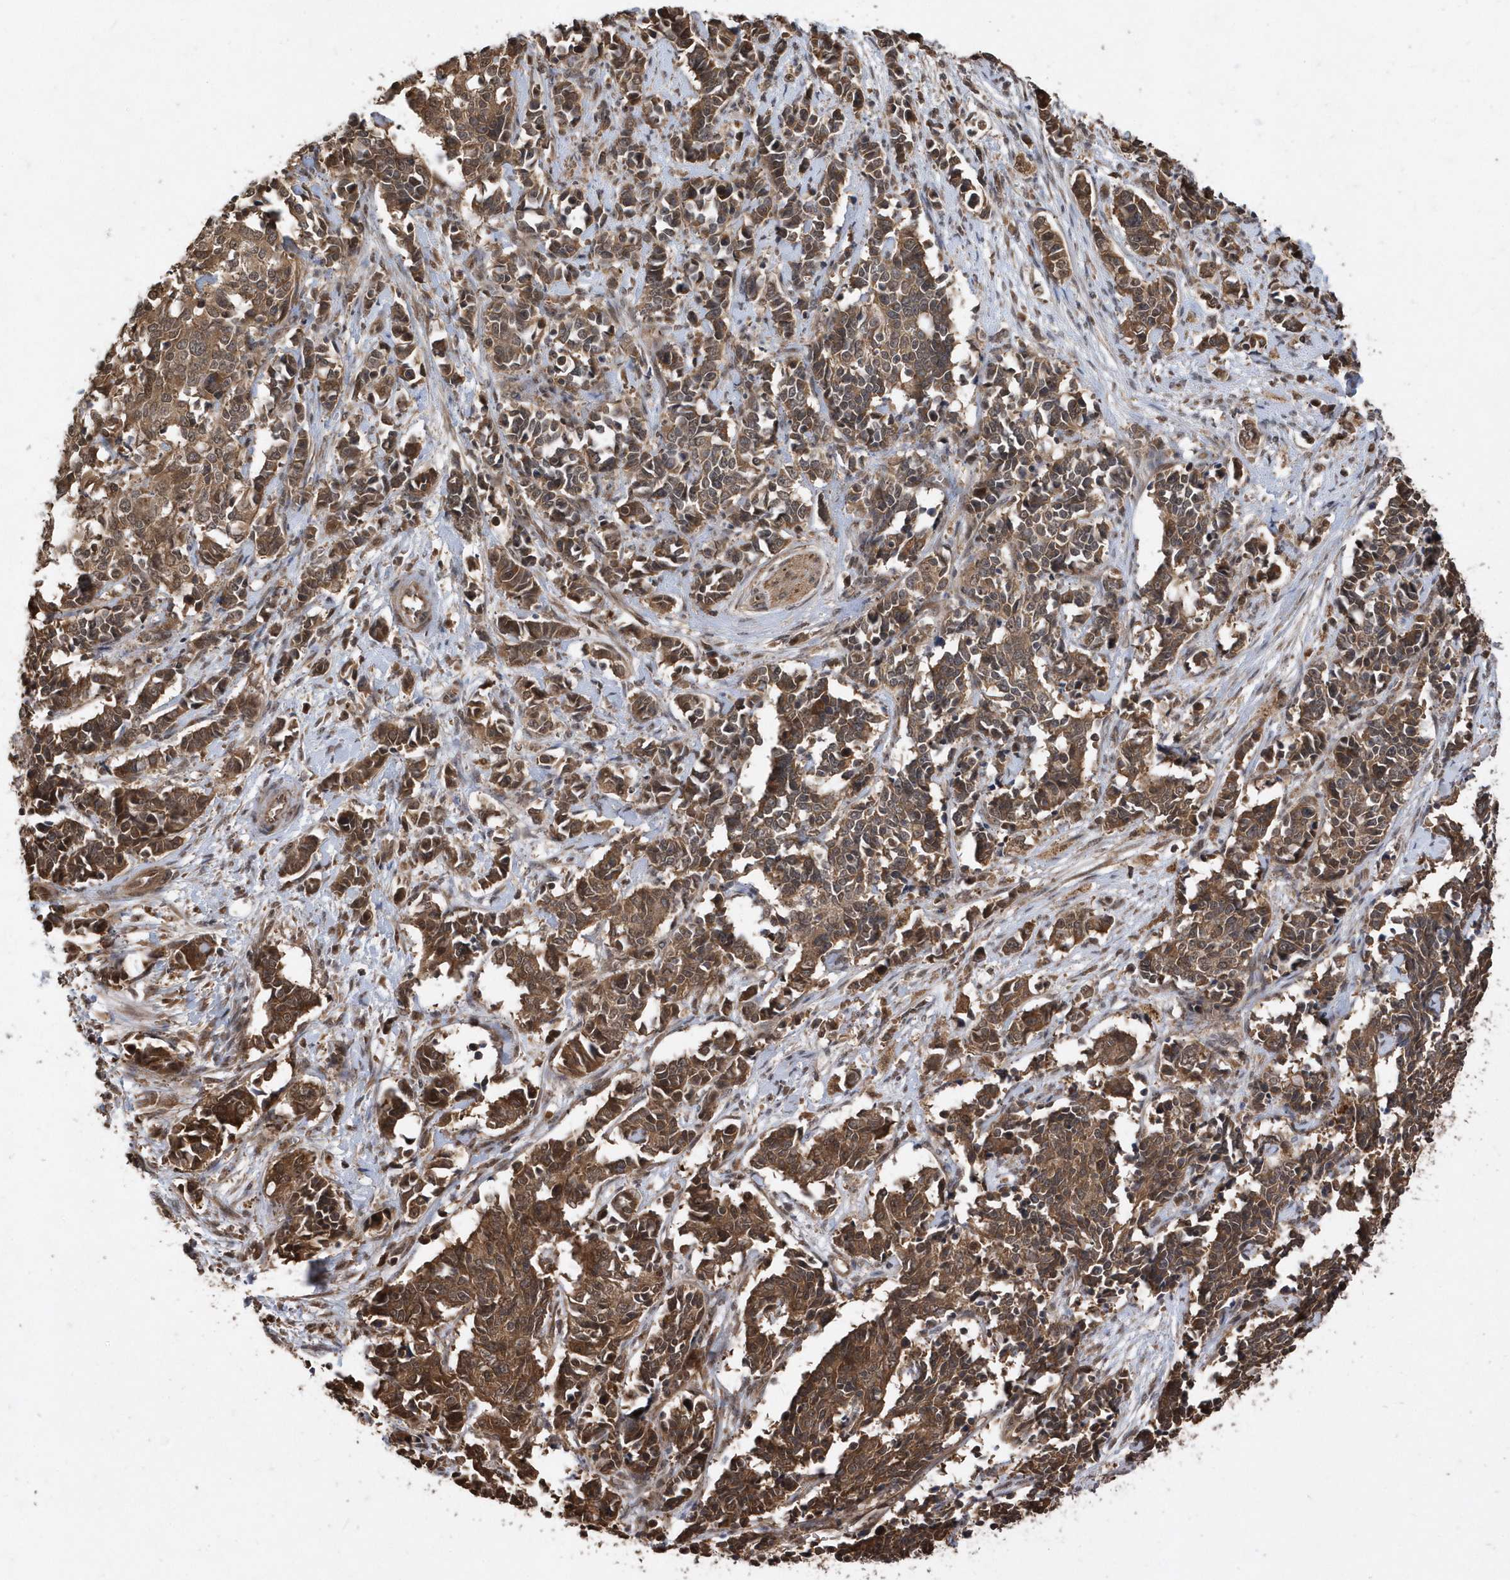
{"staining": {"intensity": "moderate", "quantity": ">75%", "location": "cytoplasmic/membranous"}, "tissue": "cervical cancer", "cell_type": "Tumor cells", "image_type": "cancer", "snomed": [{"axis": "morphology", "description": "Normal tissue, NOS"}, {"axis": "morphology", "description": "Squamous cell carcinoma, NOS"}, {"axis": "topography", "description": "Cervix"}], "caption": "Cervical cancer (squamous cell carcinoma) was stained to show a protein in brown. There is medium levels of moderate cytoplasmic/membranous staining in approximately >75% of tumor cells. (IHC, brightfield microscopy, high magnification).", "gene": "WASHC5", "patient": {"sex": "female", "age": 35}}